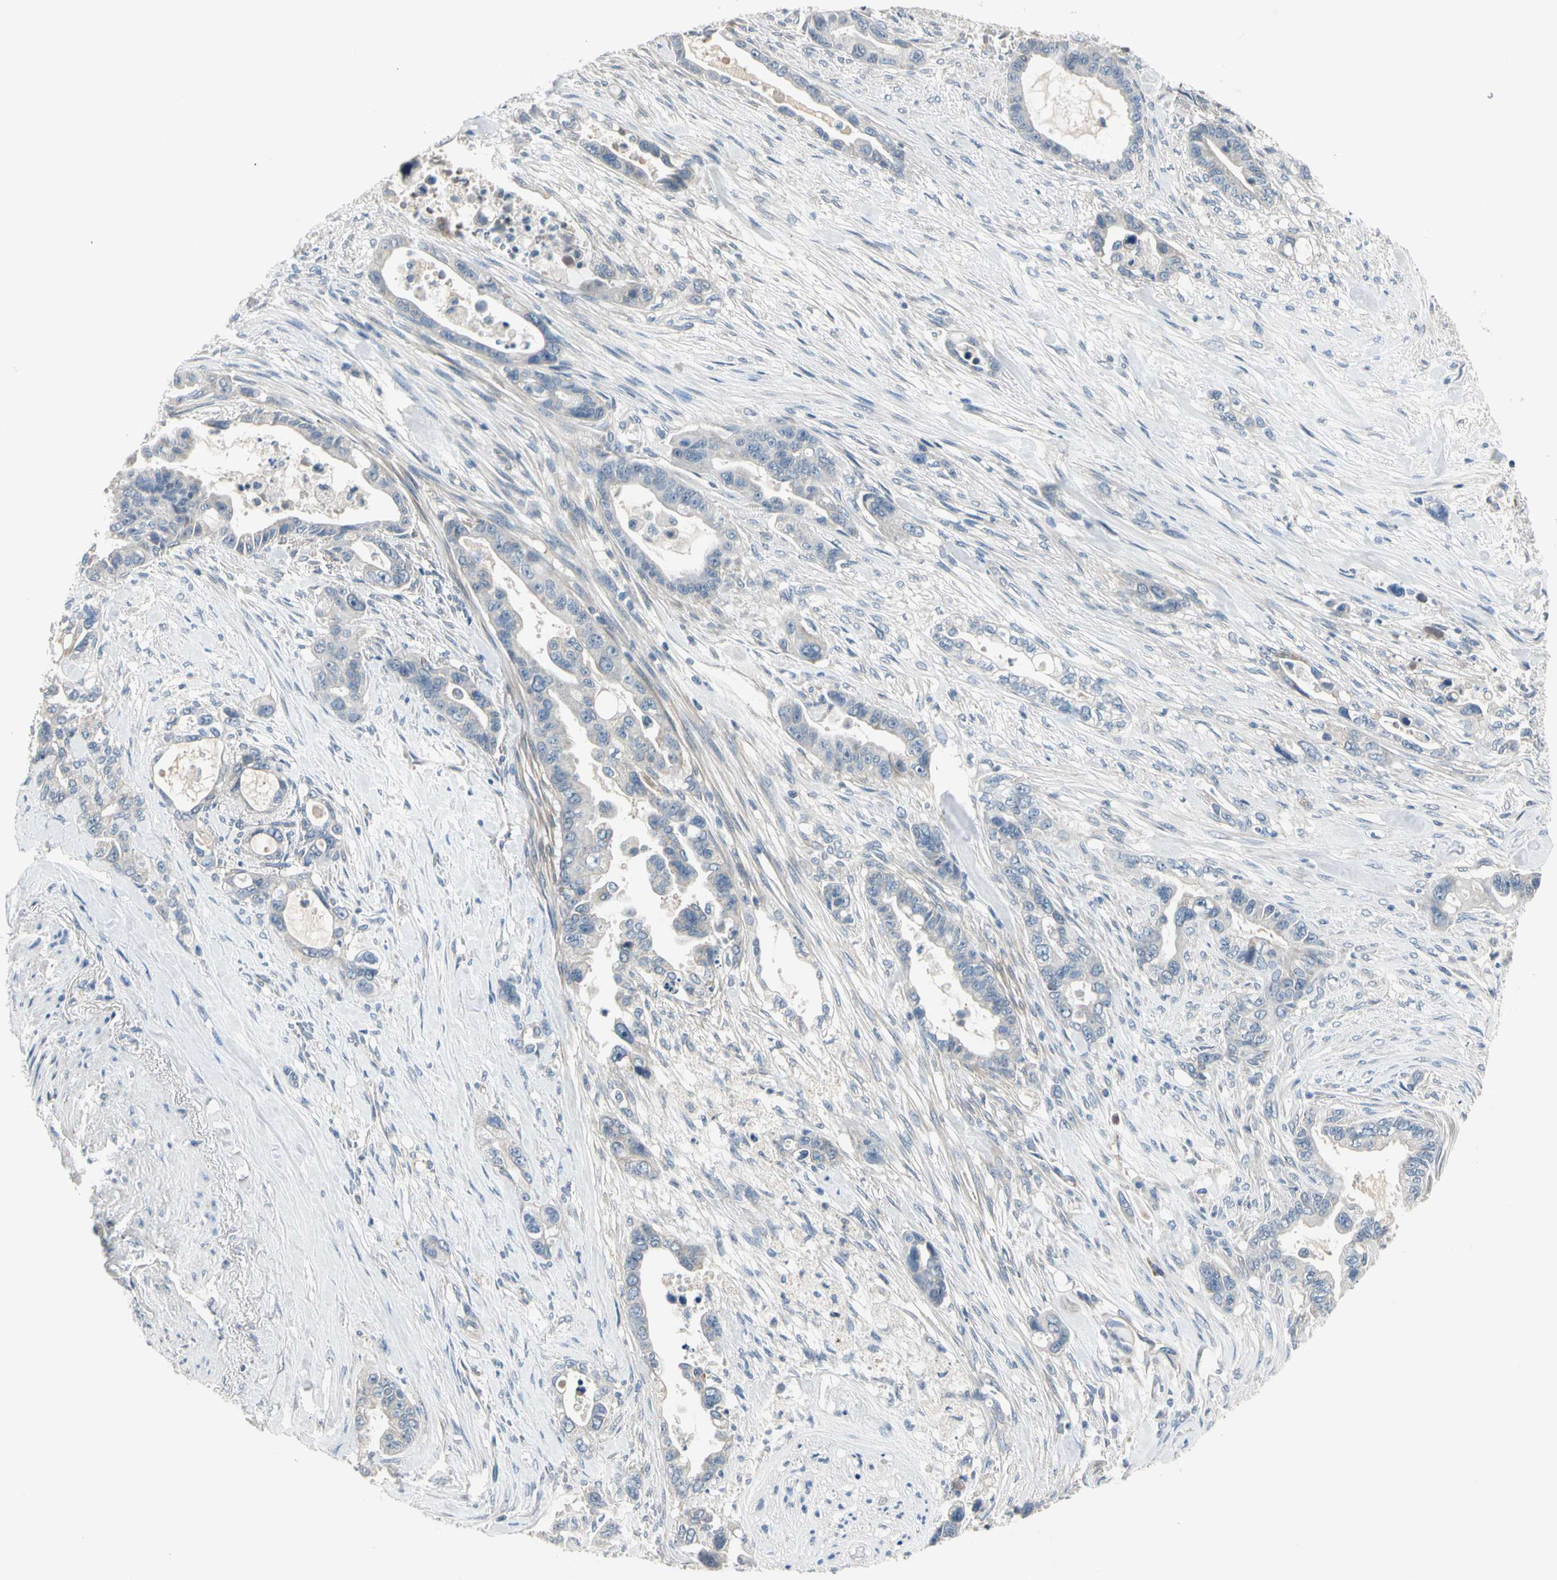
{"staining": {"intensity": "weak", "quantity": "<25%", "location": "cytoplasmic/membranous"}, "tissue": "pancreatic cancer", "cell_type": "Tumor cells", "image_type": "cancer", "snomed": [{"axis": "morphology", "description": "Adenocarcinoma, NOS"}, {"axis": "topography", "description": "Pancreas"}], "caption": "There is no significant positivity in tumor cells of pancreatic cancer.", "gene": "GPR153", "patient": {"sex": "male", "age": 70}}